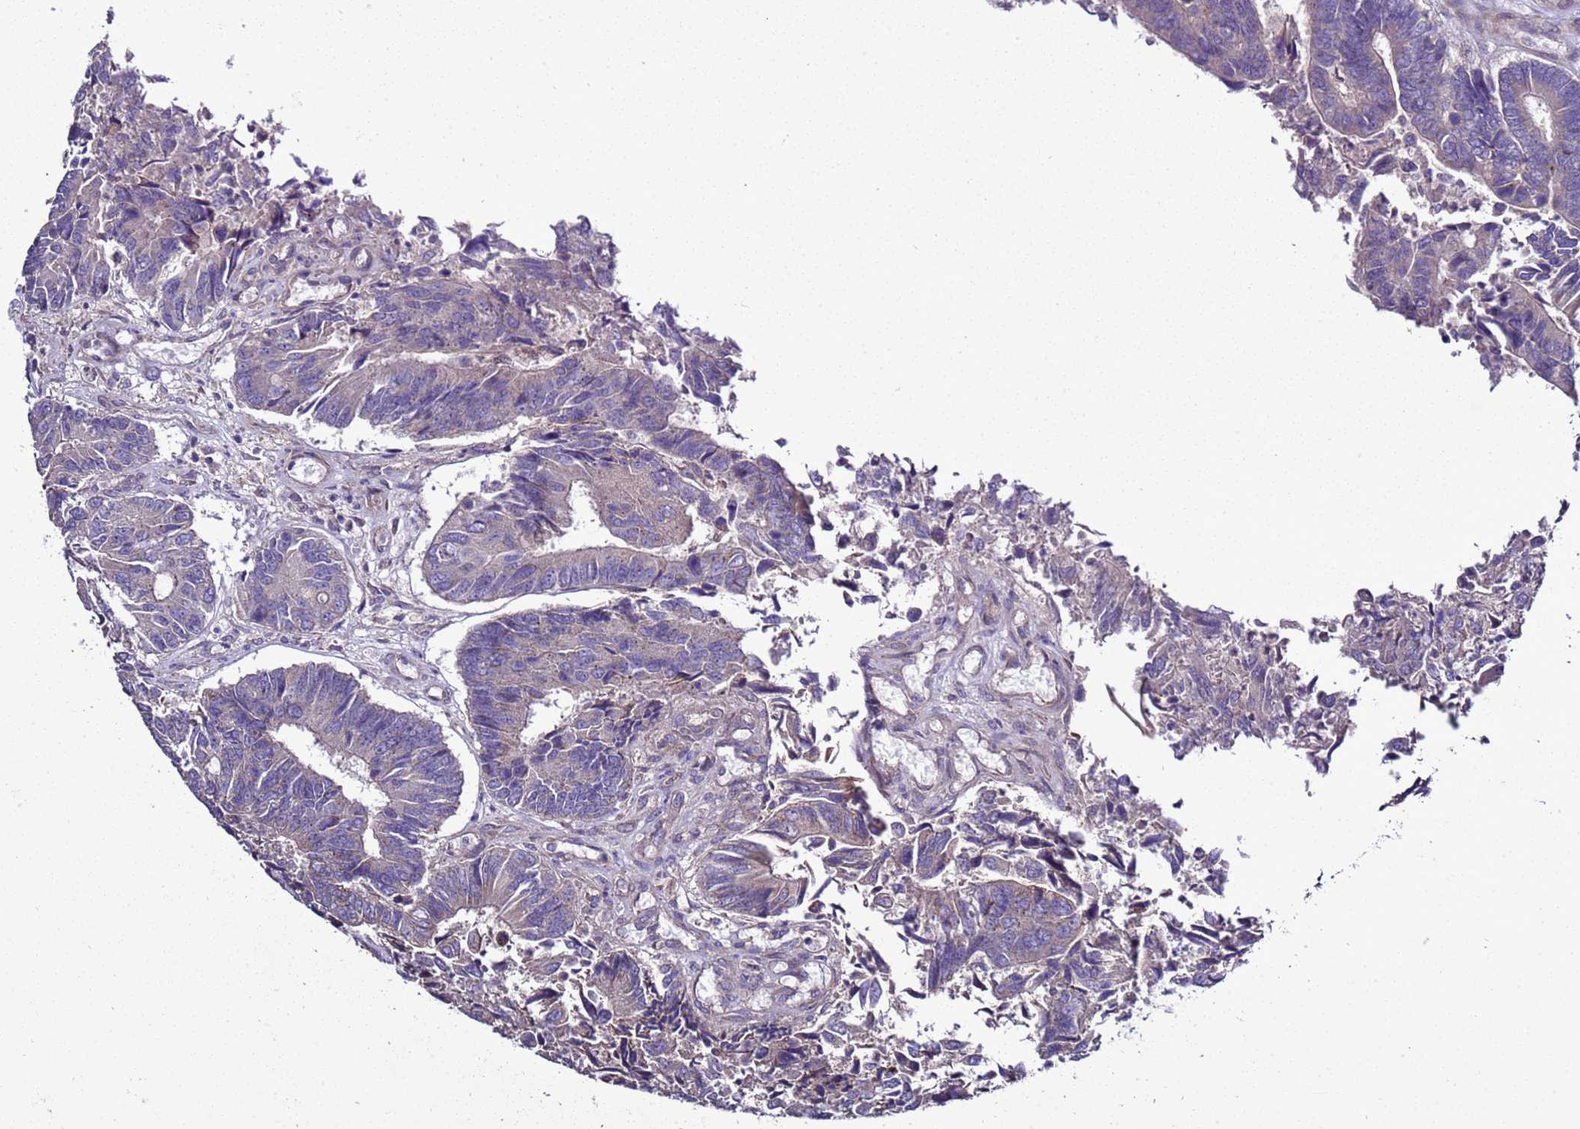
{"staining": {"intensity": "weak", "quantity": "<25%", "location": "cytoplasmic/membranous"}, "tissue": "colorectal cancer", "cell_type": "Tumor cells", "image_type": "cancer", "snomed": [{"axis": "morphology", "description": "Adenocarcinoma, NOS"}, {"axis": "topography", "description": "Colon"}], "caption": "Immunohistochemical staining of colorectal adenocarcinoma demonstrates no significant staining in tumor cells.", "gene": "RABL2B", "patient": {"sex": "female", "age": 67}}